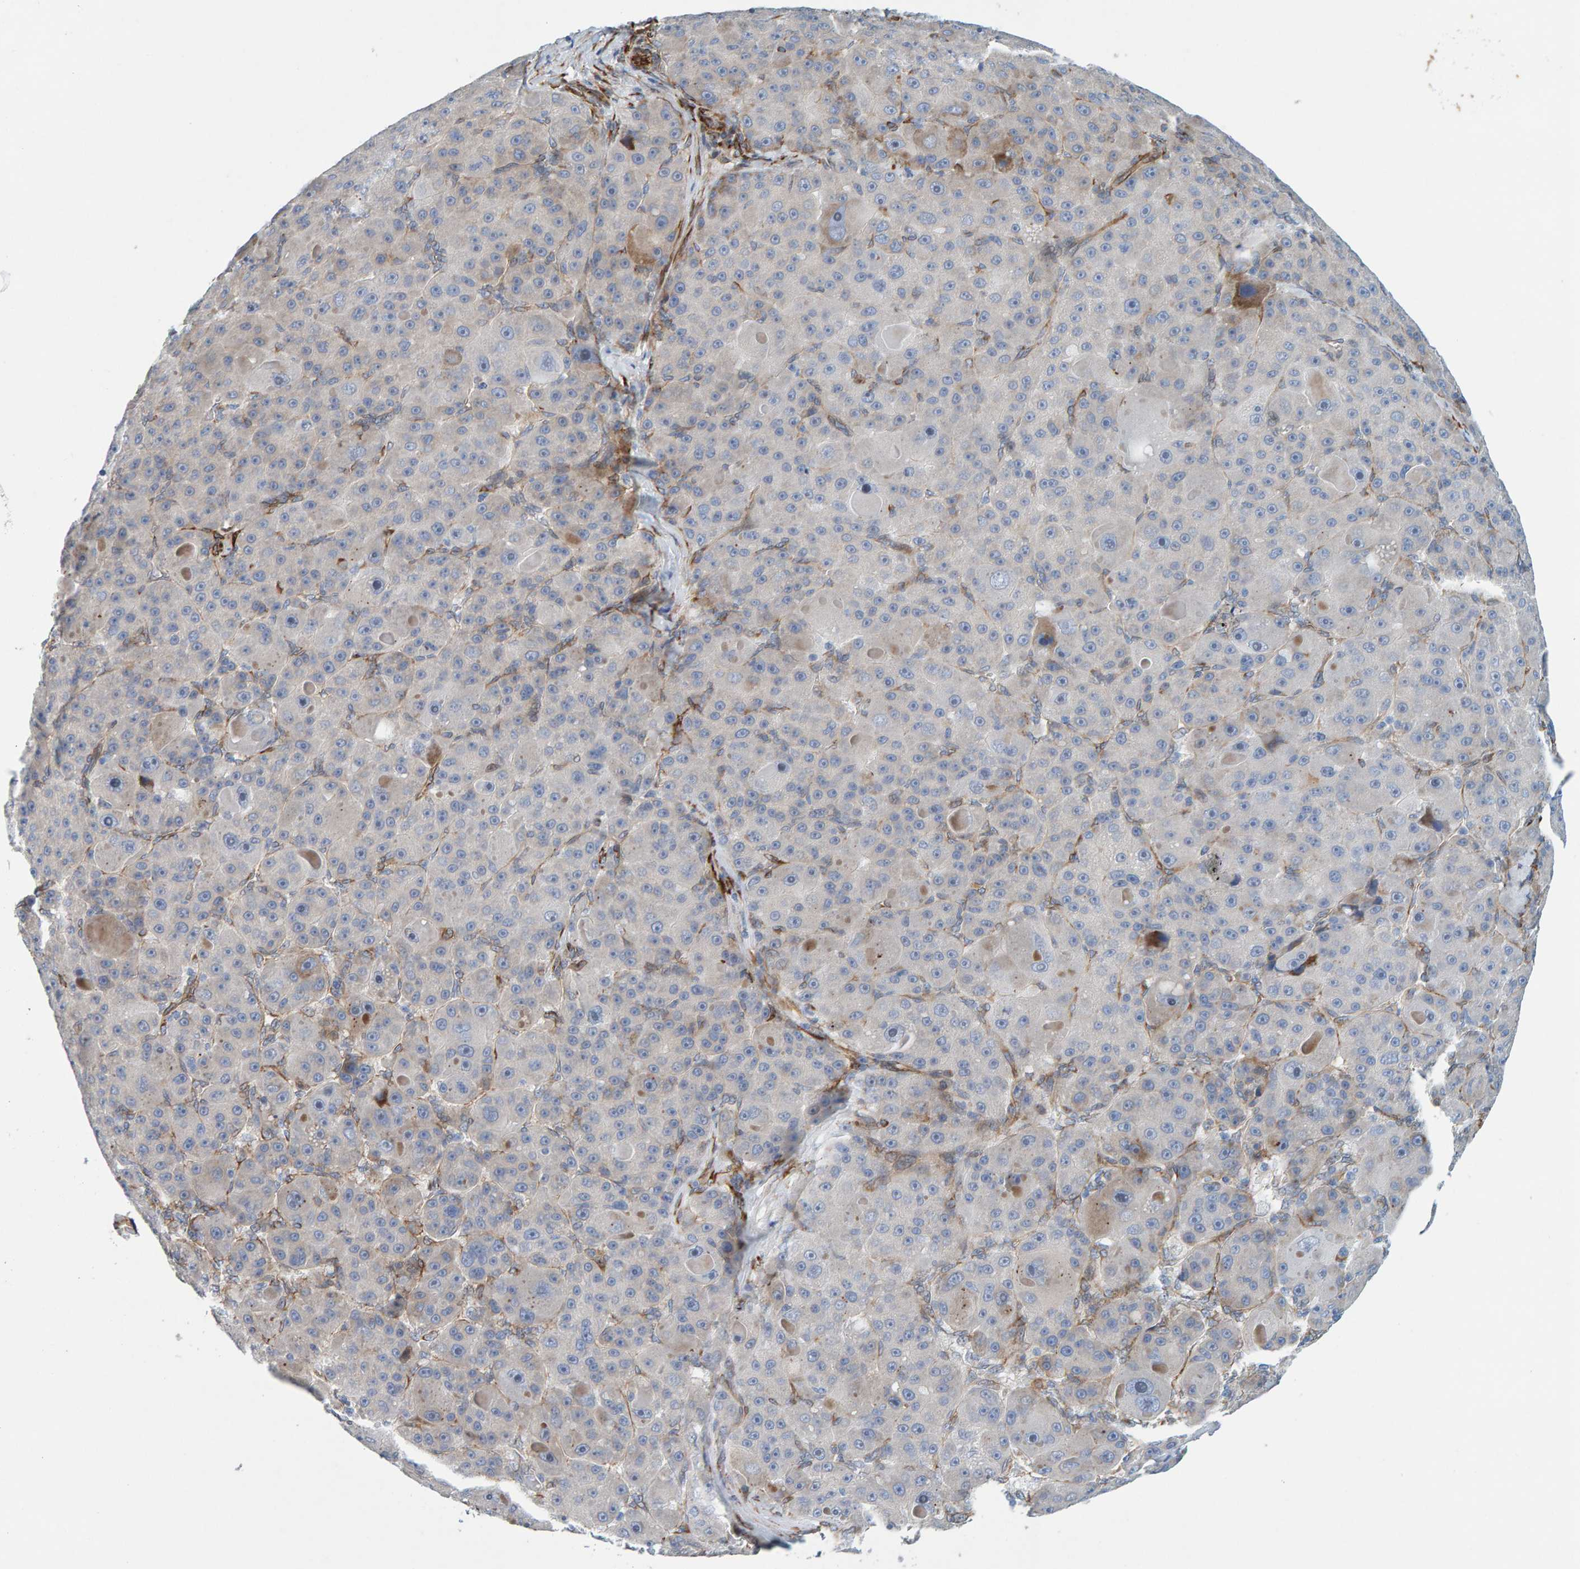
{"staining": {"intensity": "negative", "quantity": "none", "location": "none"}, "tissue": "liver cancer", "cell_type": "Tumor cells", "image_type": "cancer", "snomed": [{"axis": "morphology", "description": "Carcinoma, Hepatocellular, NOS"}, {"axis": "topography", "description": "Liver"}], "caption": "A high-resolution photomicrograph shows immunohistochemistry (IHC) staining of liver cancer (hepatocellular carcinoma), which exhibits no significant staining in tumor cells. (DAB (3,3'-diaminobenzidine) immunohistochemistry, high magnification).", "gene": "MMP16", "patient": {"sex": "male", "age": 76}}